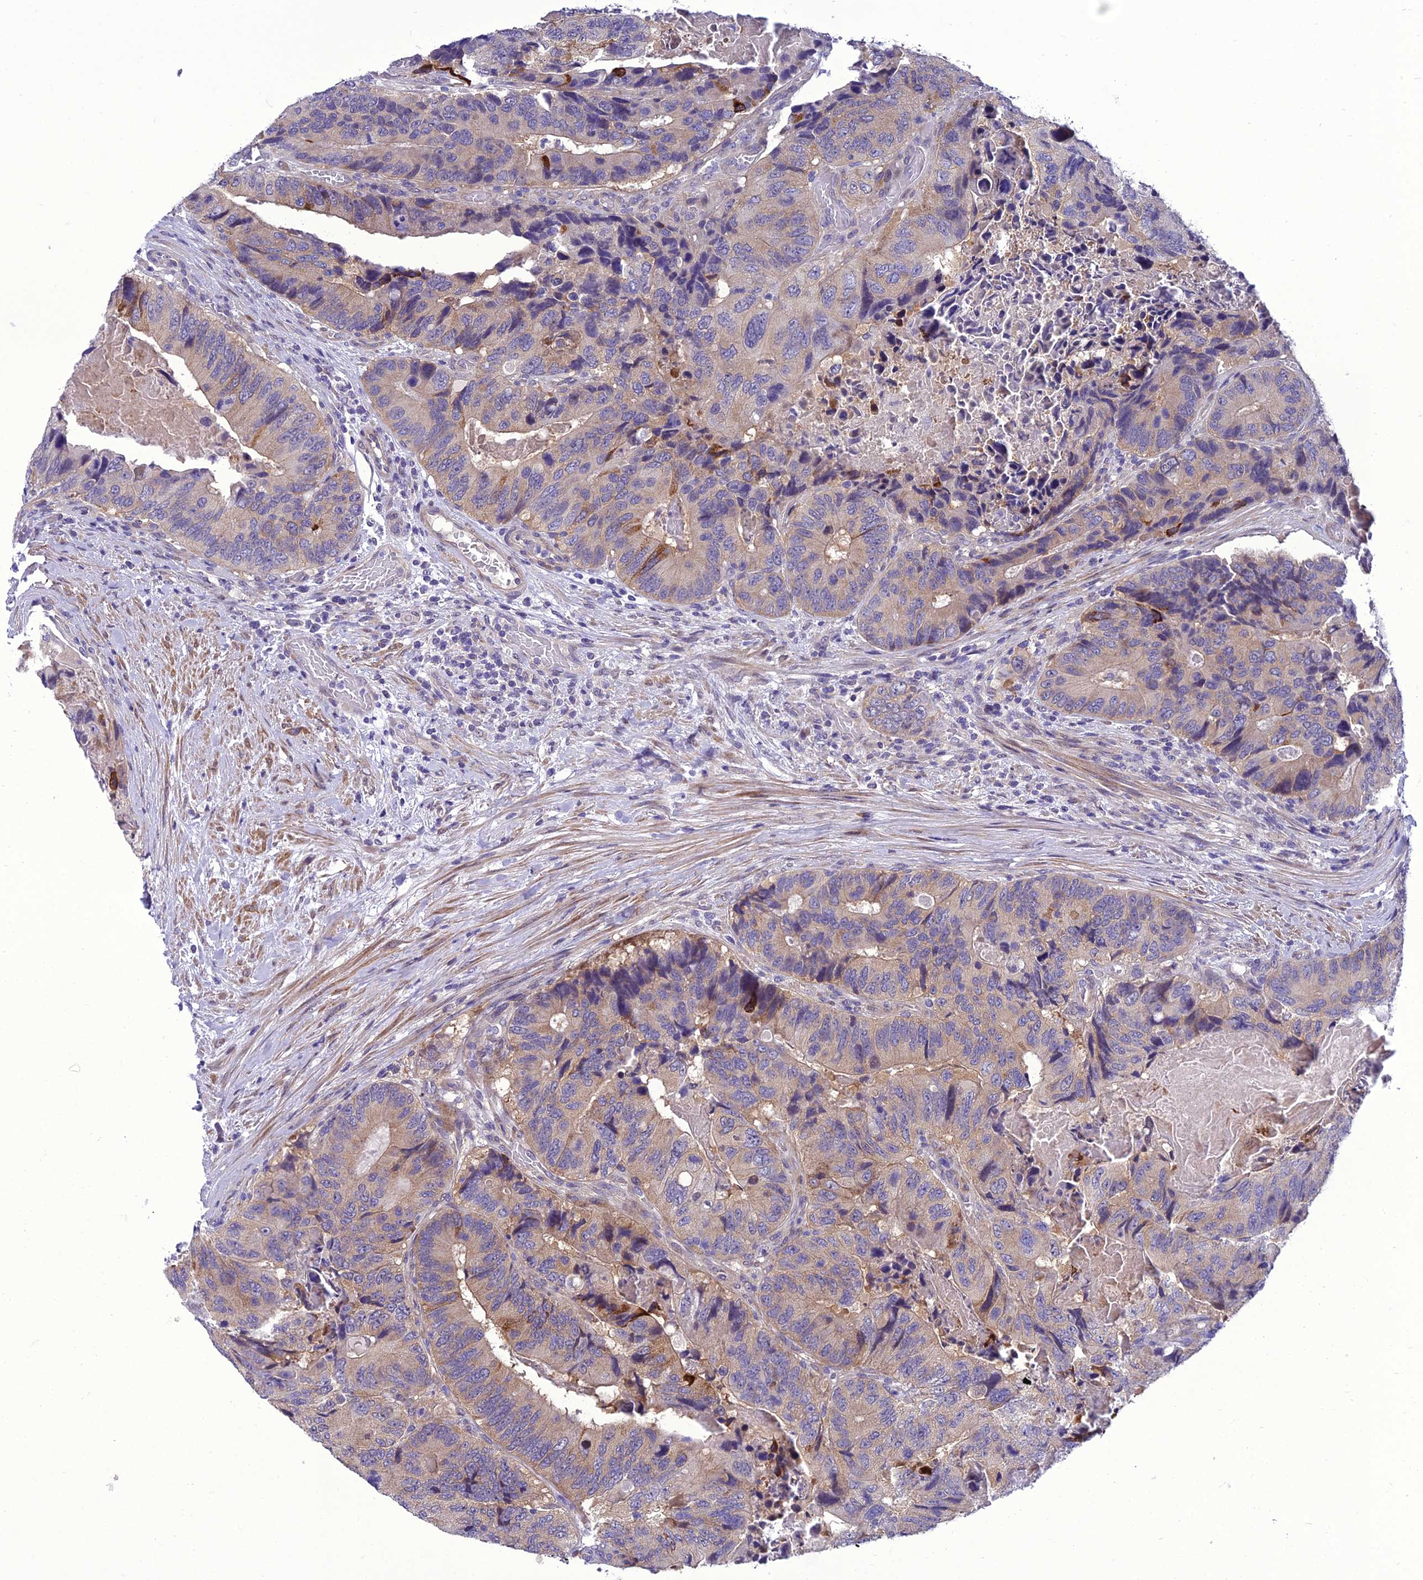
{"staining": {"intensity": "weak", "quantity": "25%-75%", "location": "cytoplasmic/membranous"}, "tissue": "colorectal cancer", "cell_type": "Tumor cells", "image_type": "cancer", "snomed": [{"axis": "morphology", "description": "Adenocarcinoma, NOS"}, {"axis": "topography", "description": "Colon"}], "caption": "Human colorectal cancer (adenocarcinoma) stained for a protein (brown) reveals weak cytoplasmic/membranous positive staining in approximately 25%-75% of tumor cells.", "gene": "GAB4", "patient": {"sex": "male", "age": 84}}